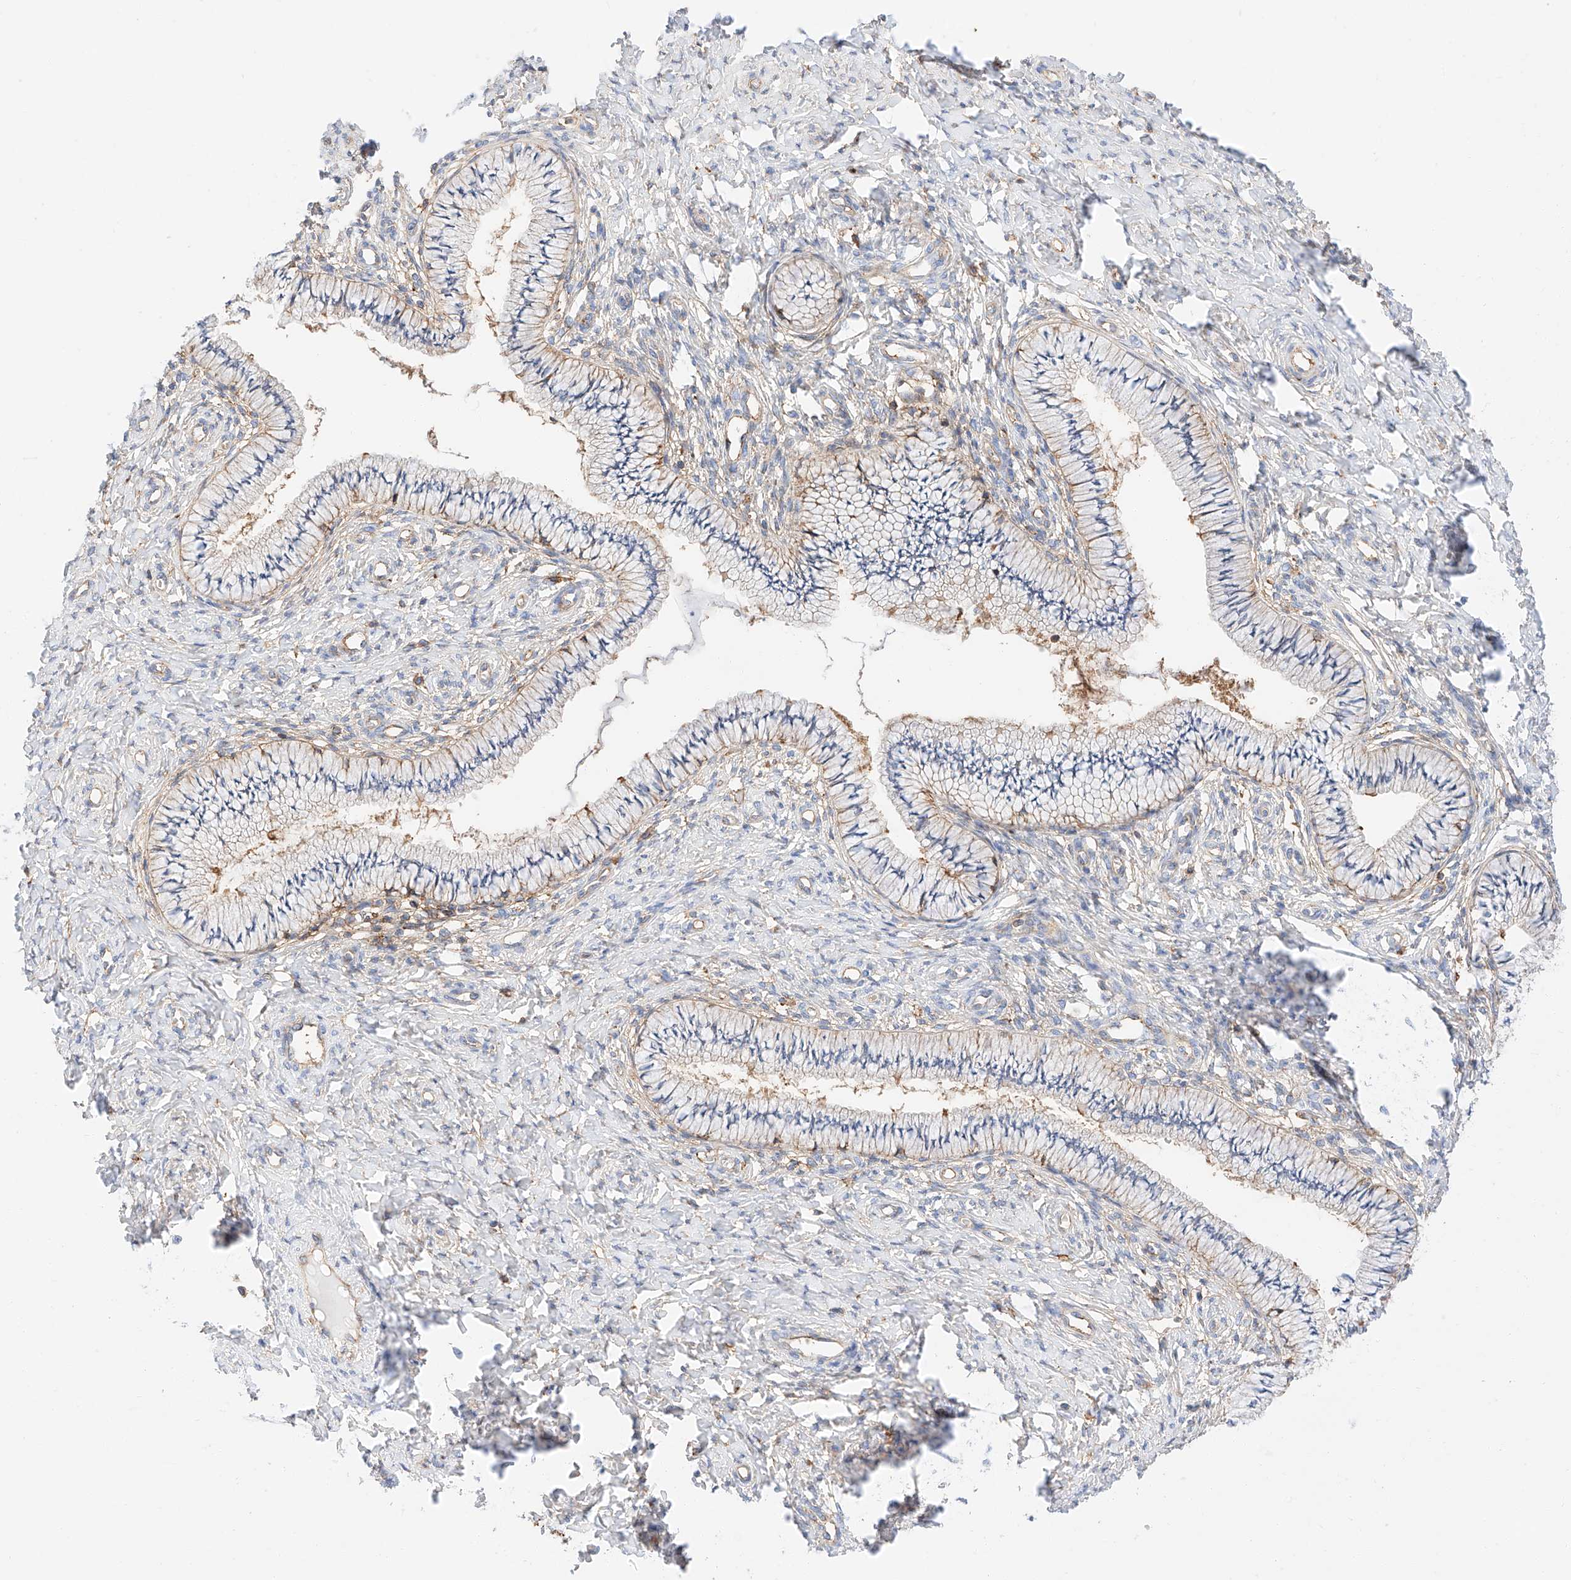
{"staining": {"intensity": "weak", "quantity": "<25%", "location": "cytoplasmic/membranous"}, "tissue": "cervix", "cell_type": "Glandular cells", "image_type": "normal", "snomed": [{"axis": "morphology", "description": "Normal tissue, NOS"}, {"axis": "topography", "description": "Cervix"}], "caption": "IHC histopathology image of normal cervix stained for a protein (brown), which shows no staining in glandular cells. Nuclei are stained in blue.", "gene": "ENSG00000259132", "patient": {"sex": "female", "age": 36}}